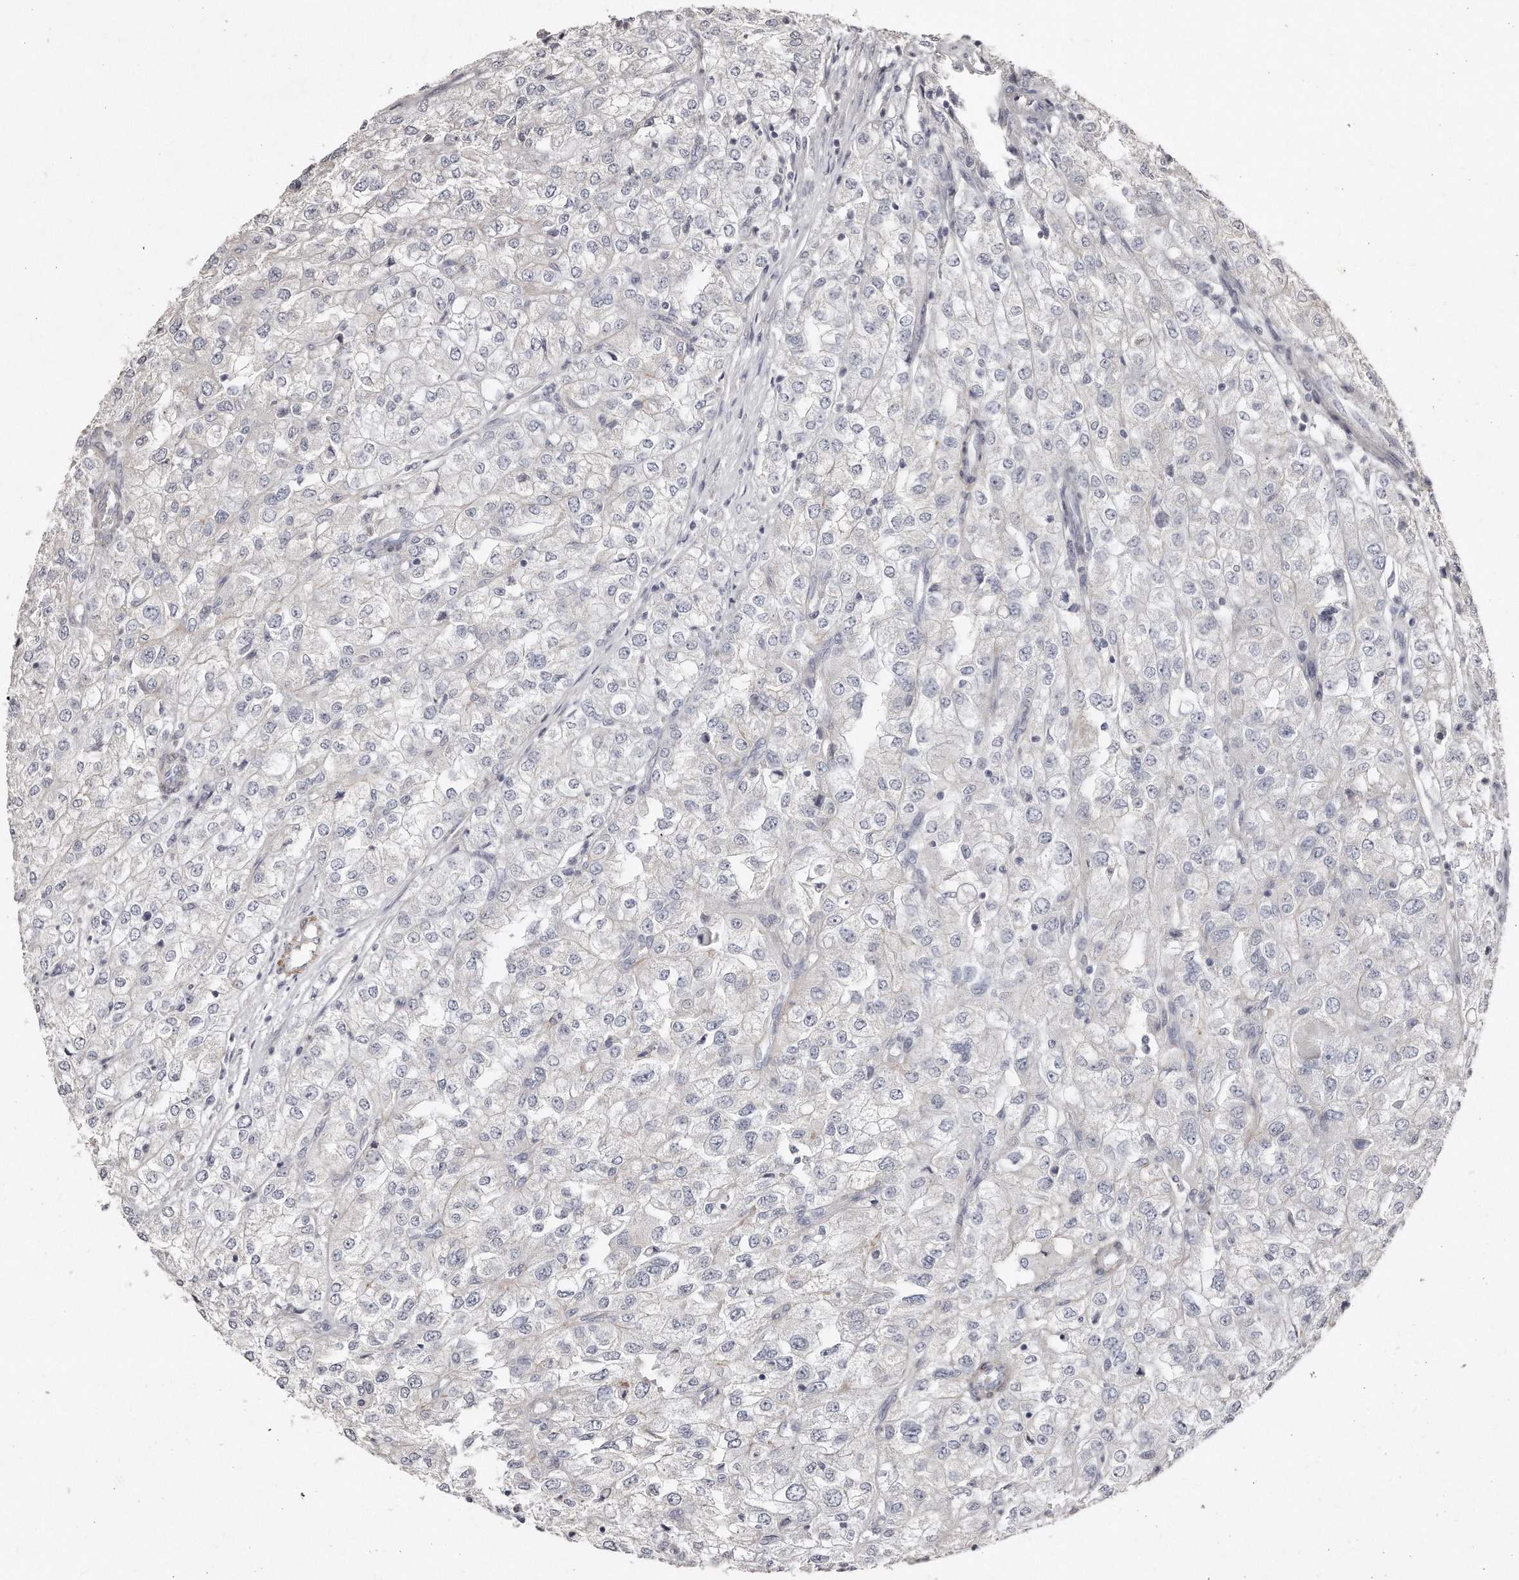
{"staining": {"intensity": "negative", "quantity": "none", "location": "none"}, "tissue": "renal cancer", "cell_type": "Tumor cells", "image_type": "cancer", "snomed": [{"axis": "morphology", "description": "Adenocarcinoma, NOS"}, {"axis": "topography", "description": "Kidney"}], "caption": "High magnification brightfield microscopy of adenocarcinoma (renal) stained with DAB (3,3'-diaminobenzidine) (brown) and counterstained with hematoxylin (blue): tumor cells show no significant expression.", "gene": "LMOD1", "patient": {"sex": "female", "age": 54}}